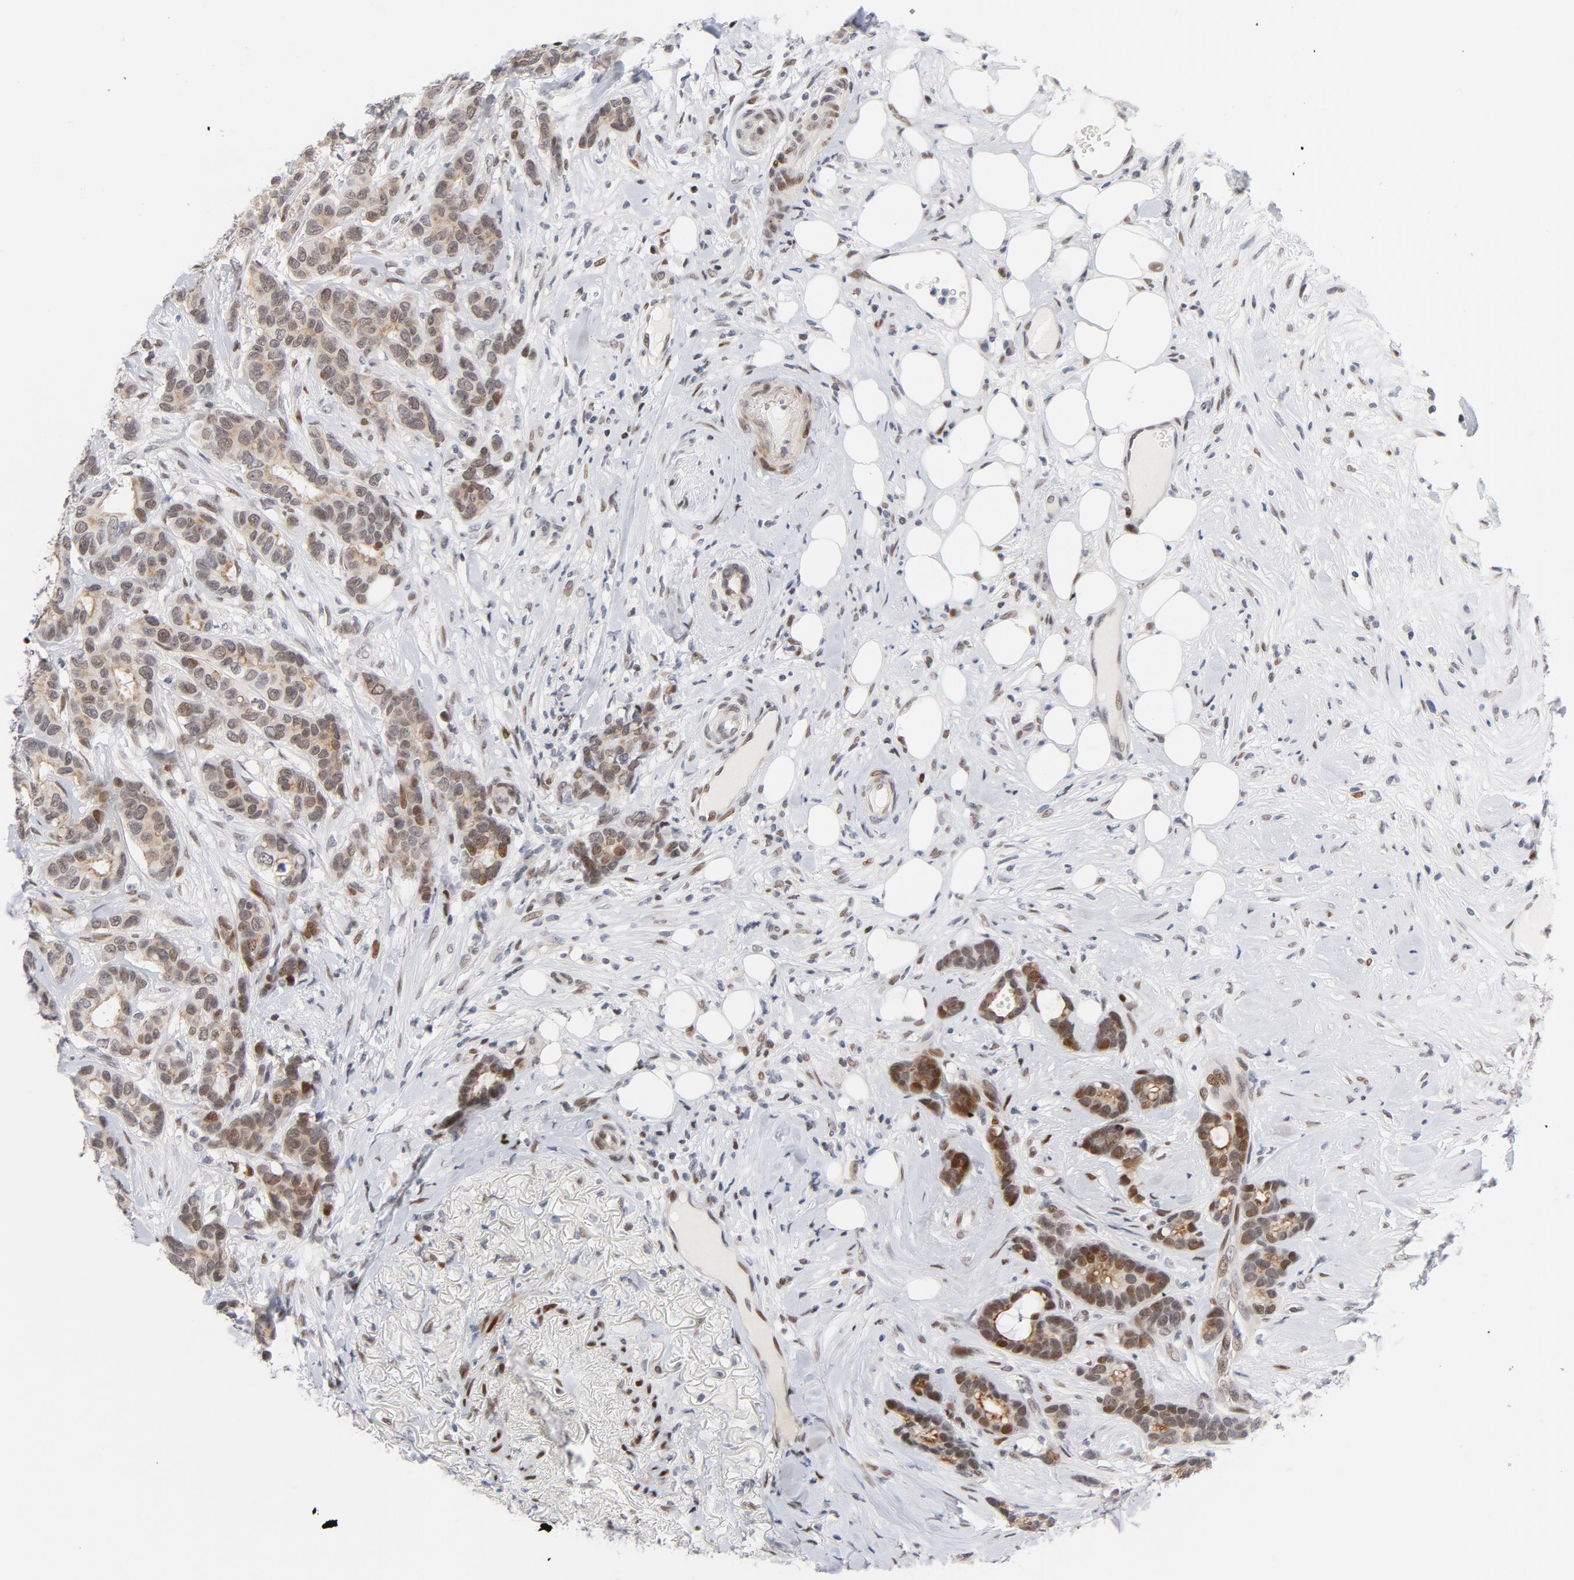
{"staining": {"intensity": "weak", "quantity": "25%-75%", "location": "cytoplasmic/membranous,nuclear"}, "tissue": "breast cancer", "cell_type": "Tumor cells", "image_type": "cancer", "snomed": [{"axis": "morphology", "description": "Duct carcinoma"}, {"axis": "topography", "description": "Breast"}], "caption": "Immunohistochemistry (IHC) photomicrograph of neoplastic tissue: human breast intraductal carcinoma stained using immunohistochemistry (IHC) shows low levels of weak protein expression localized specifically in the cytoplasmic/membranous and nuclear of tumor cells, appearing as a cytoplasmic/membranous and nuclear brown color.", "gene": "NFIC", "patient": {"sex": "female", "age": 87}}